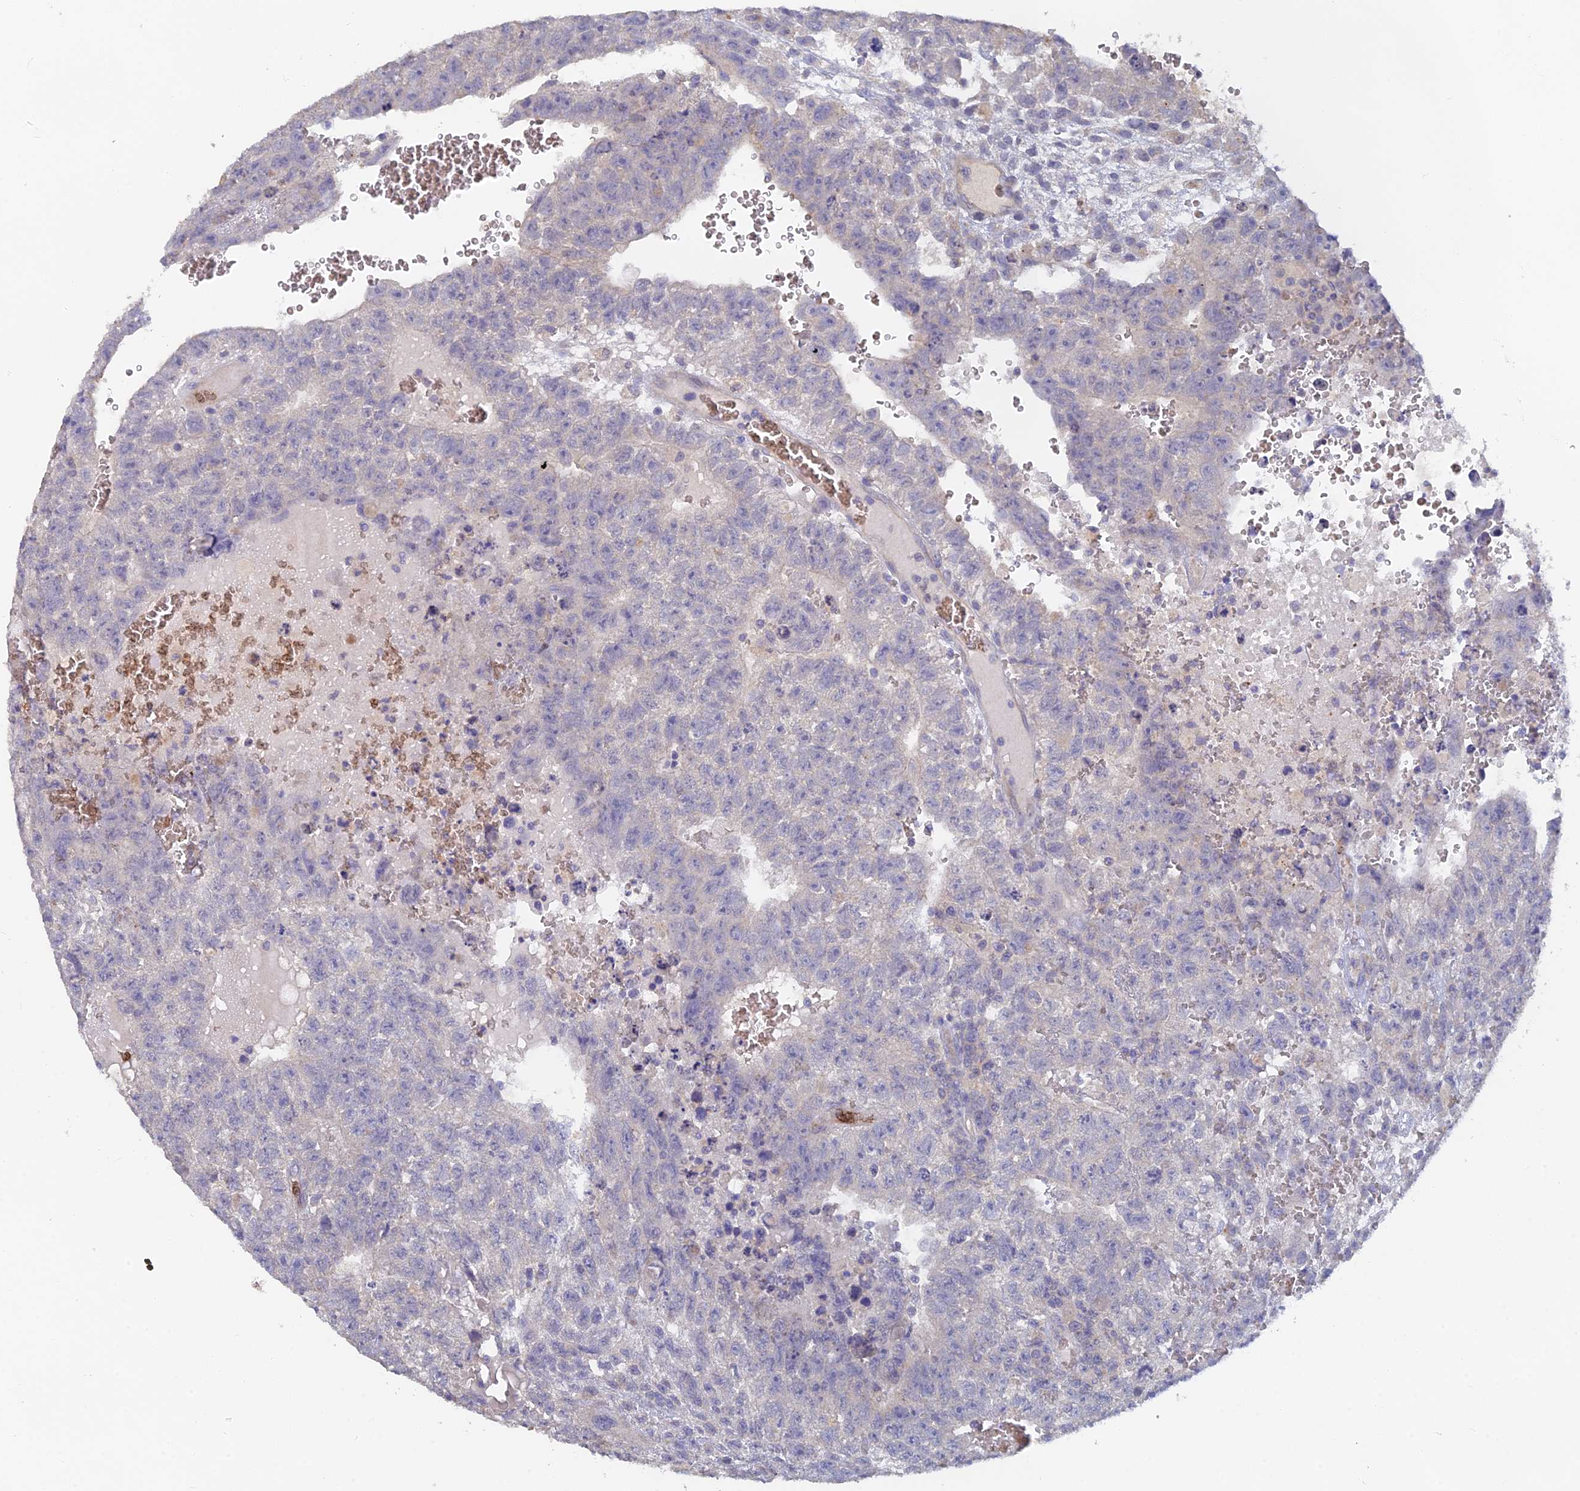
{"staining": {"intensity": "negative", "quantity": "none", "location": "none"}, "tissue": "testis cancer", "cell_type": "Tumor cells", "image_type": "cancer", "snomed": [{"axis": "morphology", "description": "Carcinoma, Embryonal, NOS"}, {"axis": "topography", "description": "Testis"}], "caption": "Immunohistochemistry histopathology image of neoplastic tissue: testis cancer (embryonal carcinoma) stained with DAB (3,3'-diaminobenzidine) exhibits no significant protein staining in tumor cells.", "gene": "ARRDC1", "patient": {"sex": "male", "age": 26}}